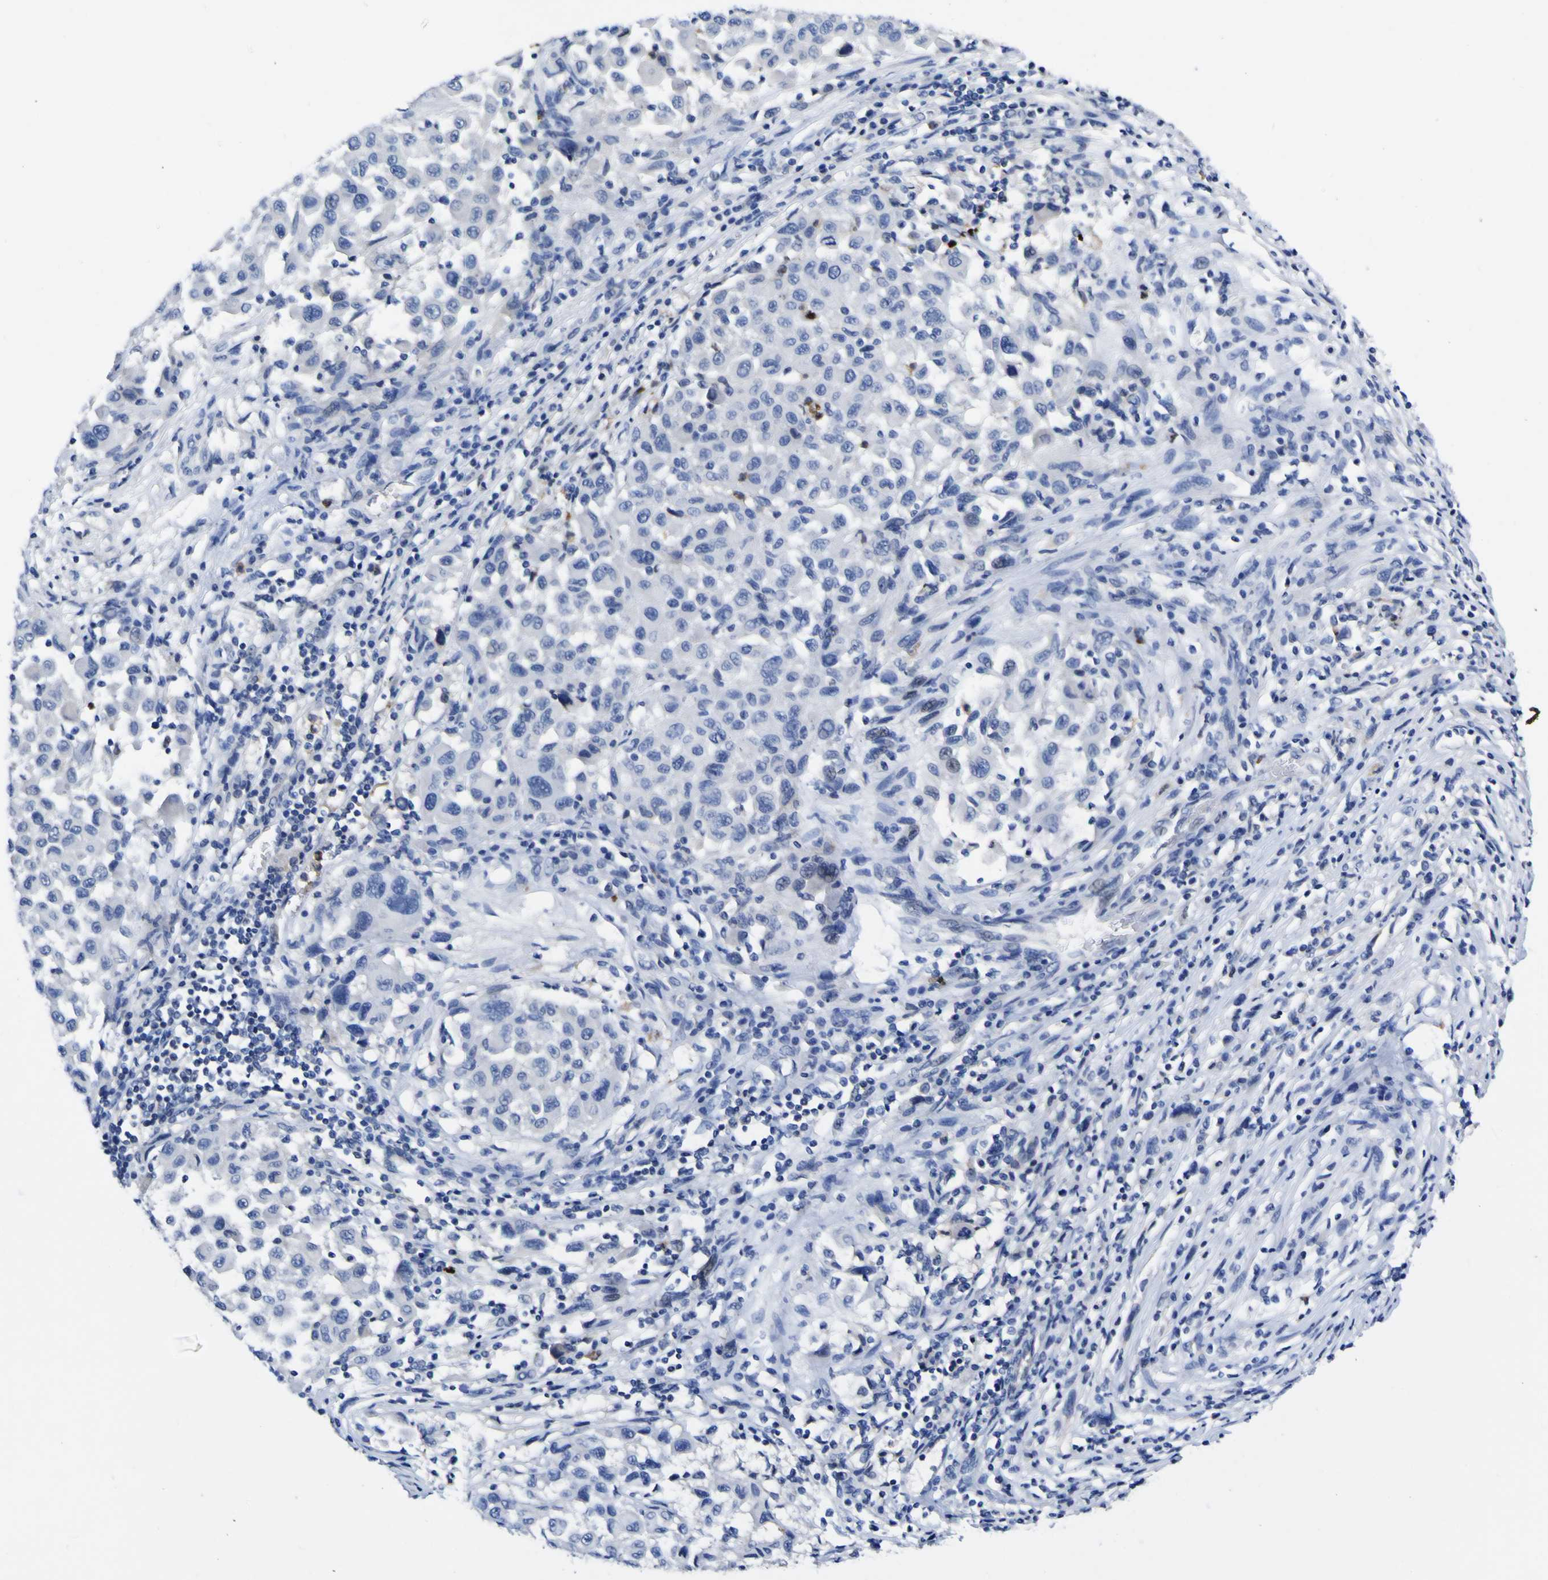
{"staining": {"intensity": "negative", "quantity": "none", "location": "none"}, "tissue": "melanoma", "cell_type": "Tumor cells", "image_type": "cancer", "snomed": [{"axis": "morphology", "description": "Malignant melanoma, Metastatic site"}, {"axis": "topography", "description": "Lymph node"}], "caption": "The immunohistochemistry (IHC) photomicrograph has no significant positivity in tumor cells of melanoma tissue.", "gene": "CASP6", "patient": {"sex": "male", "age": 61}}